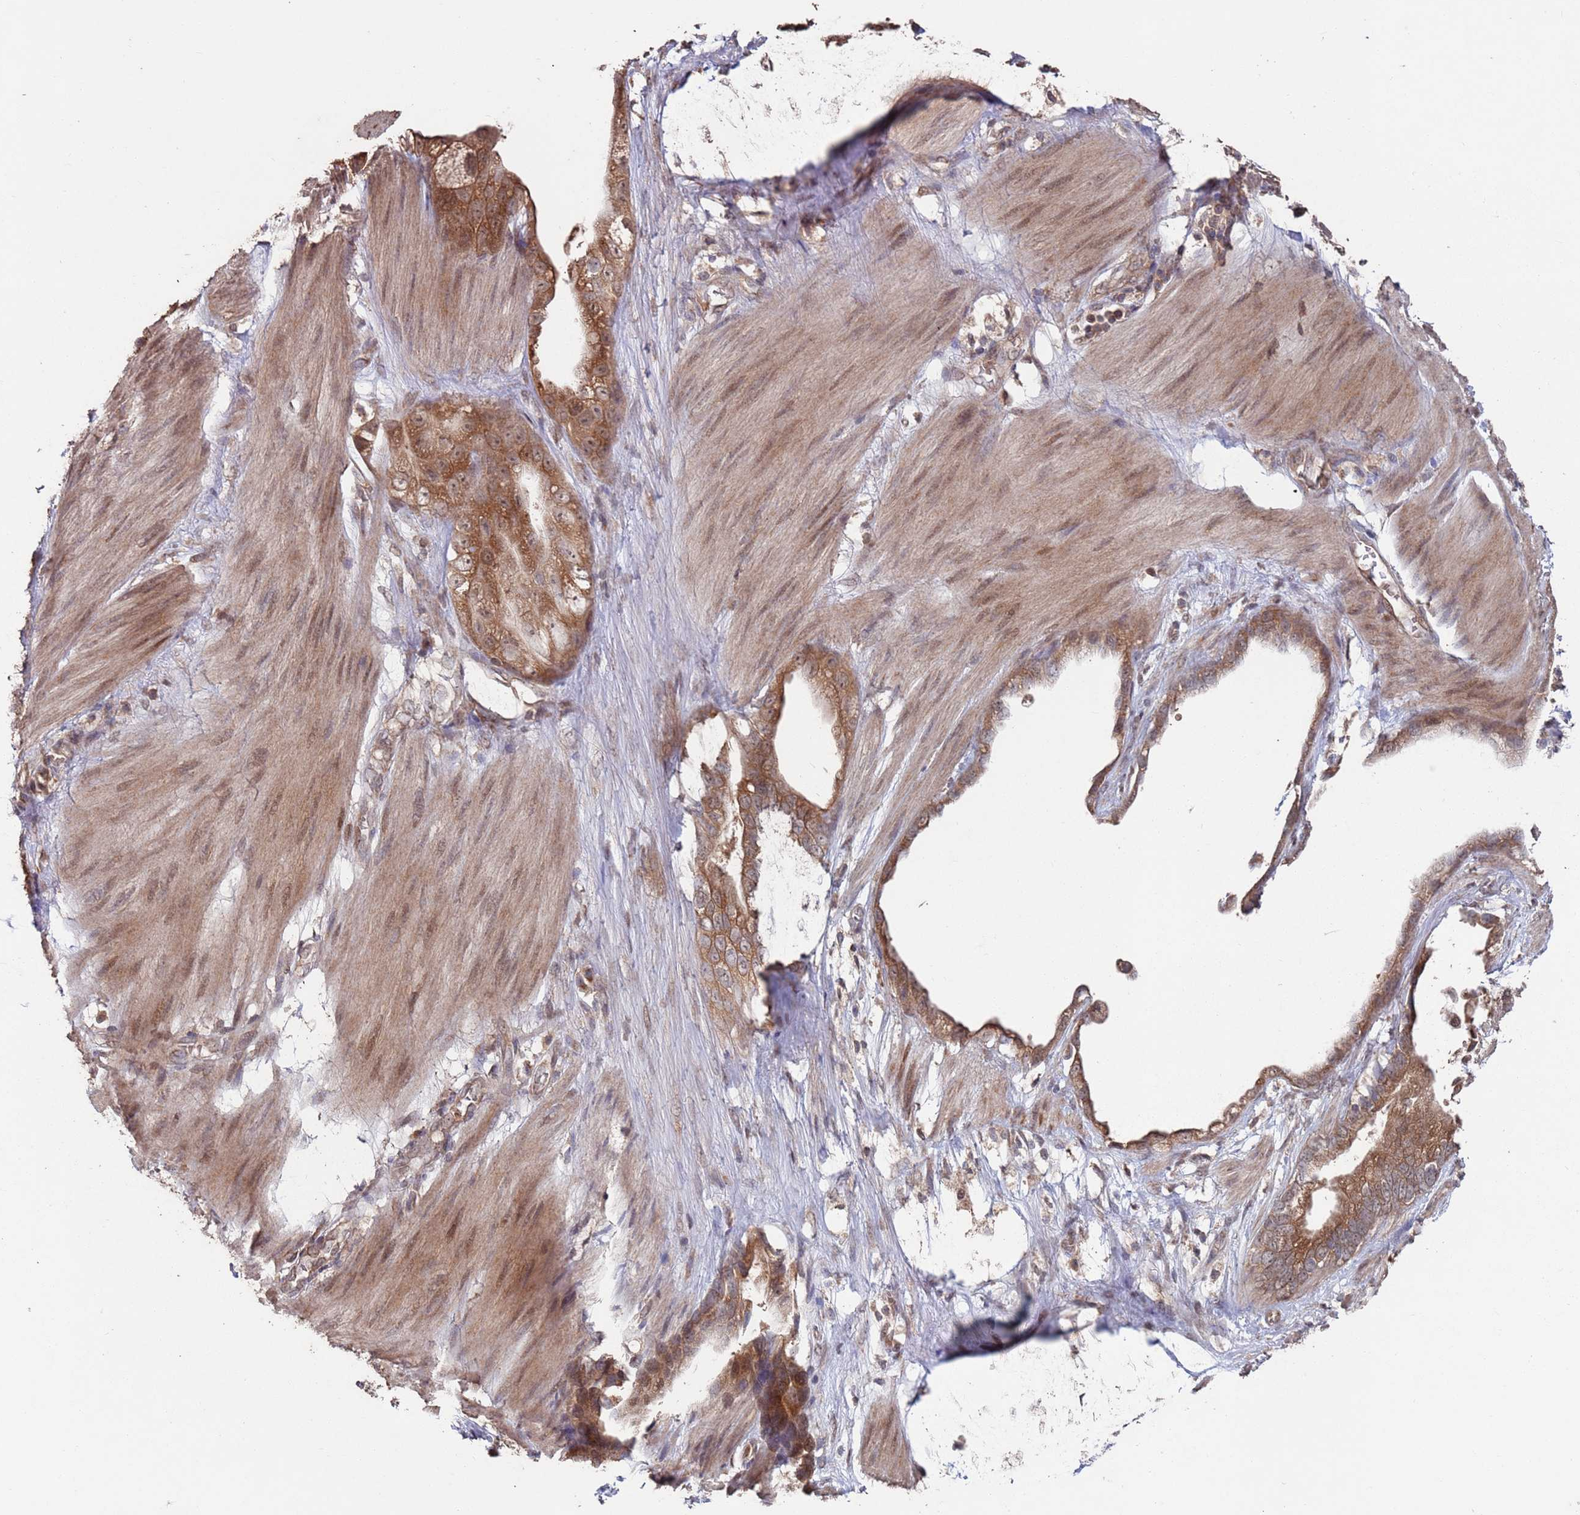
{"staining": {"intensity": "moderate", "quantity": ">75%", "location": "cytoplasmic/membranous,nuclear"}, "tissue": "stomach cancer", "cell_type": "Tumor cells", "image_type": "cancer", "snomed": [{"axis": "morphology", "description": "Adenocarcinoma, NOS"}, {"axis": "topography", "description": "Stomach"}], "caption": "Human stomach adenocarcinoma stained with a brown dye demonstrates moderate cytoplasmic/membranous and nuclear positive staining in about >75% of tumor cells.", "gene": "PRR7", "patient": {"sex": "male", "age": 55}}